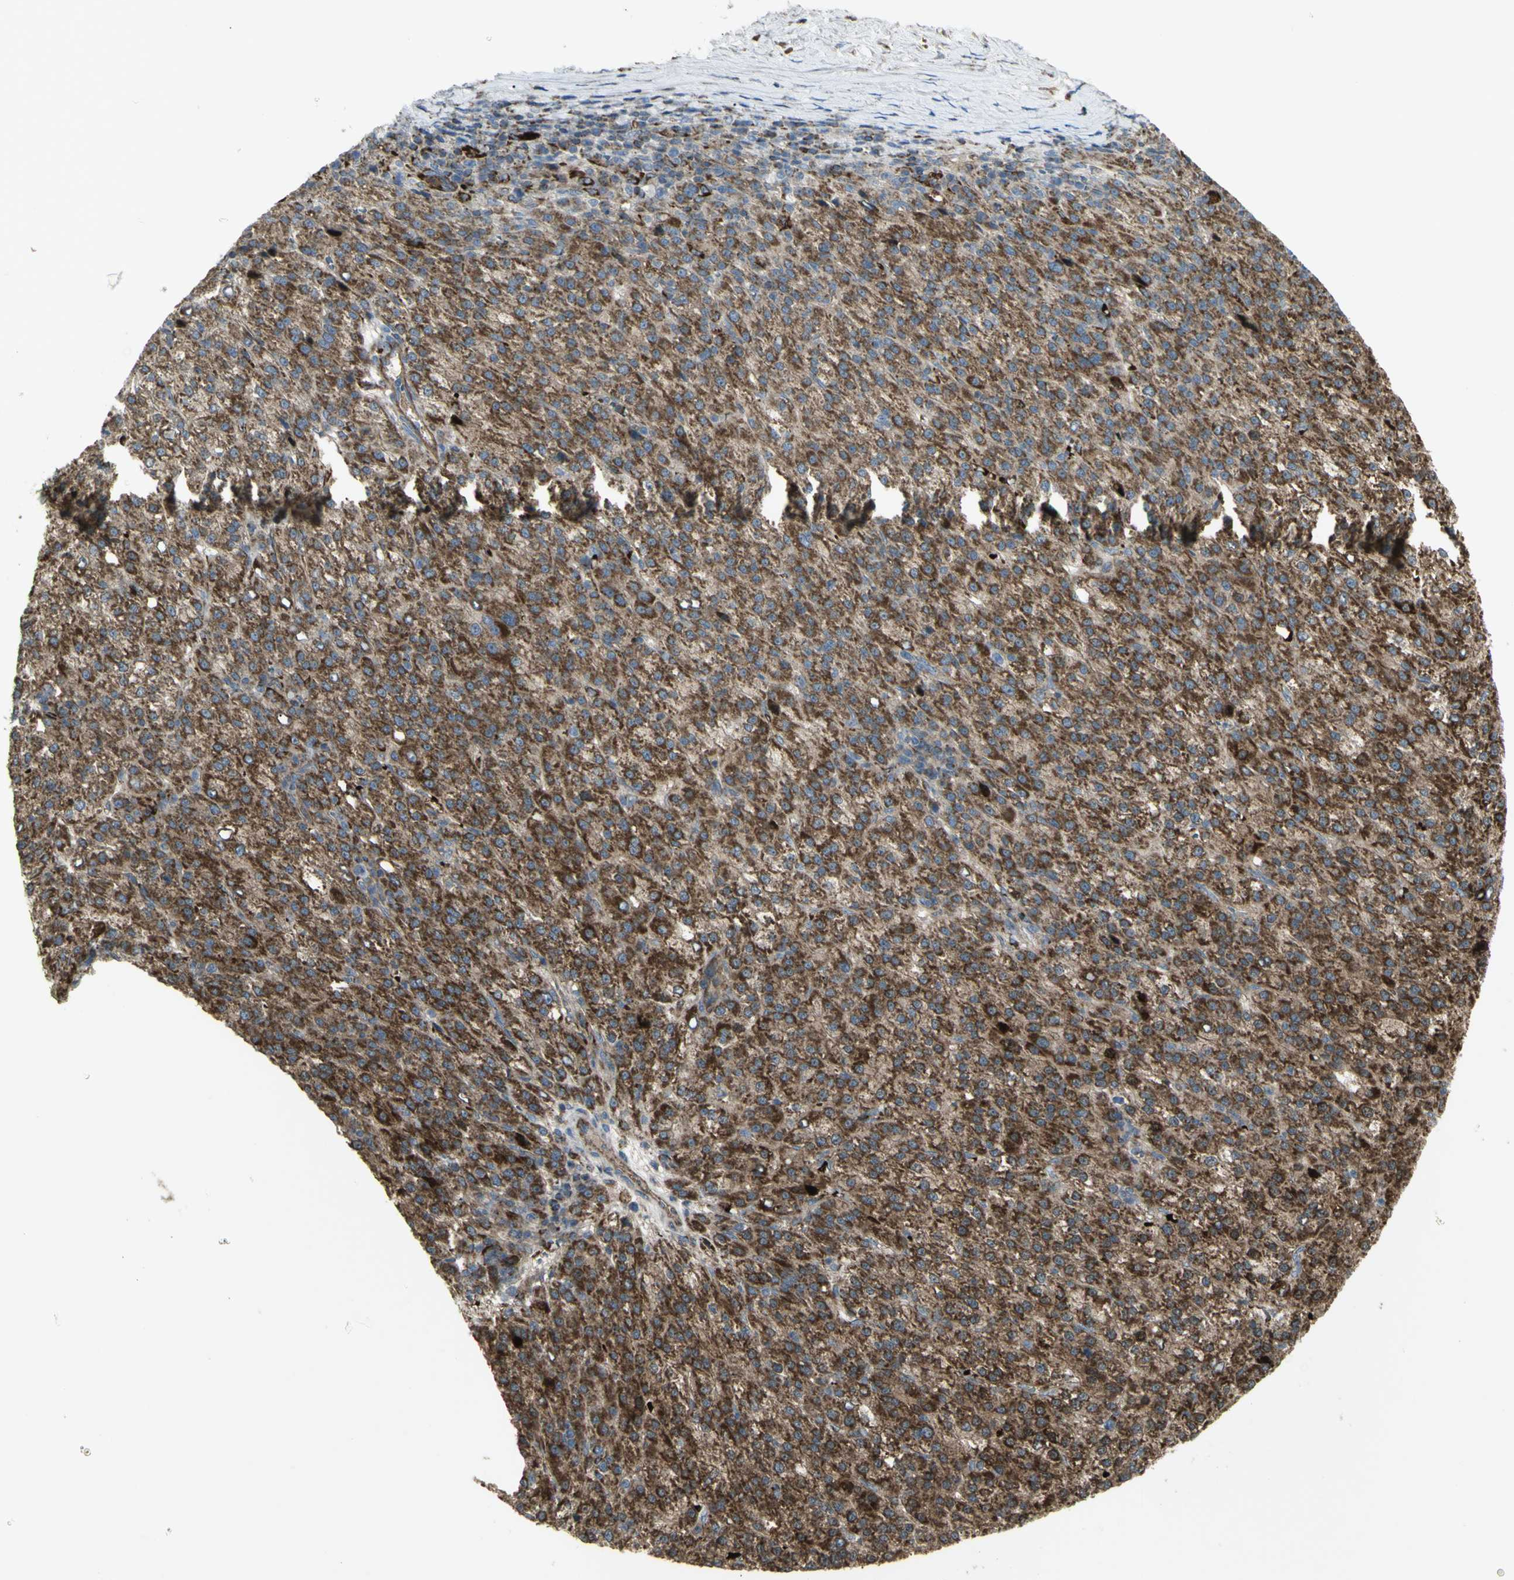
{"staining": {"intensity": "strong", "quantity": ">75%", "location": "cytoplasmic/membranous"}, "tissue": "liver cancer", "cell_type": "Tumor cells", "image_type": "cancer", "snomed": [{"axis": "morphology", "description": "Carcinoma, Hepatocellular, NOS"}, {"axis": "topography", "description": "Liver"}], "caption": "High-magnification brightfield microscopy of liver cancer (hepatocellular carcinoma) stained with DAB (3,3'-diaminobenzidine) (brown) and counterstained with hematoxylin (blue). tumor cells exhibit strong cytoplasmic/membranous expression is identified in about>75% of cells.", "gene": "CYB5R1", "patient": {"sex": "female", "age": 58}}